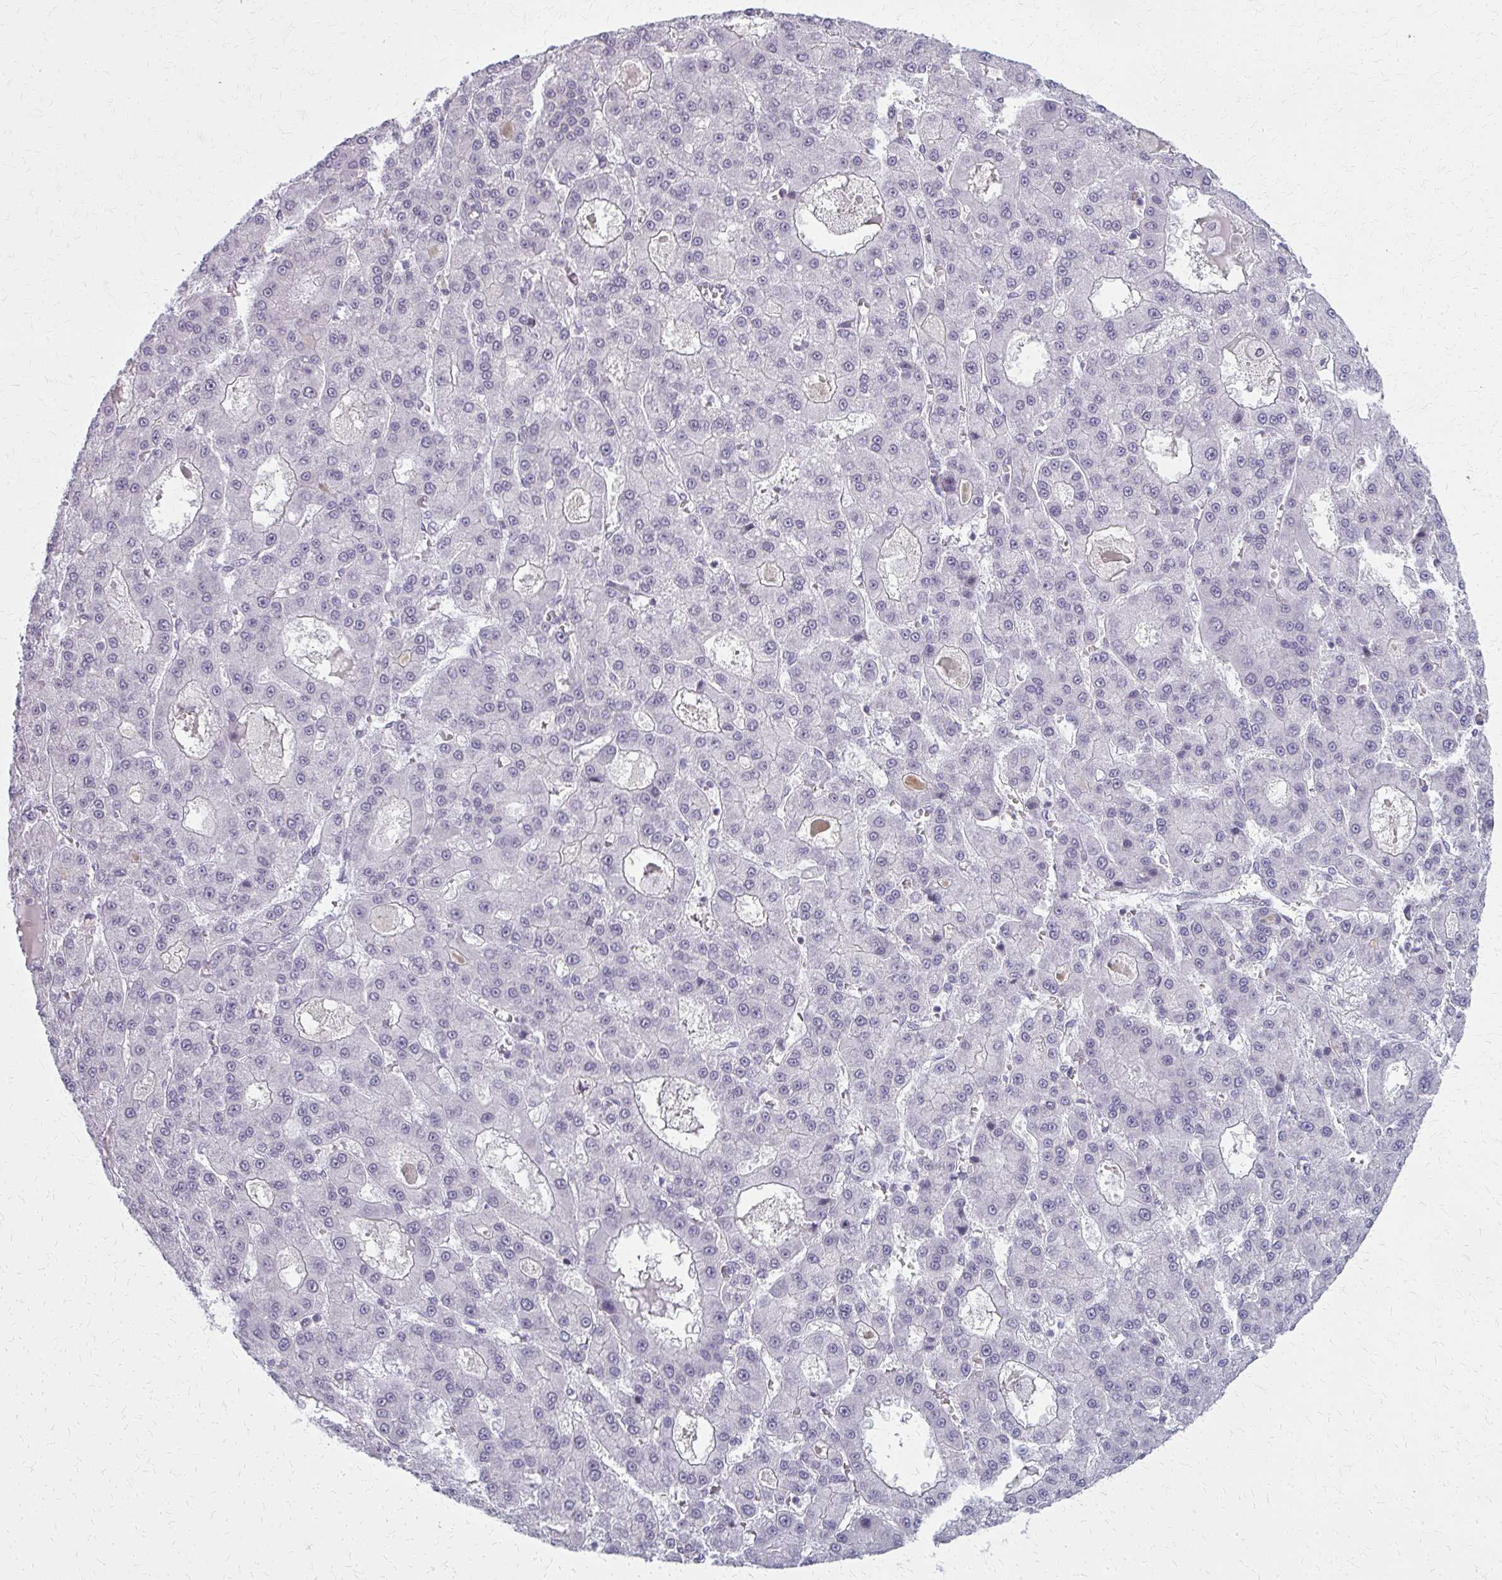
{"staining": {"intensity": "negative", "quantity": "none", "location": "none"}, "tissue": "liver cancer", "cell_type": "Tumor cells", "image_type": "cancer", "snomed": [{"axis": "morphology", "description": "Carcinoma, Hepatocellular, NOS"}, {"axis": "topography", "description": "Liver"}], "caption": "Immunohistochemistry (IHC) histopathology image of human liver hepatocellular carcinoma stained for a protein (brown), which shows no positivity in tumor cells. The staining is performed using DAB brown chromogen with nuclei counter-stained in using hematoxylin.", "gene": "CASQ2", "patient": {"sex": "male", "age": 70}}